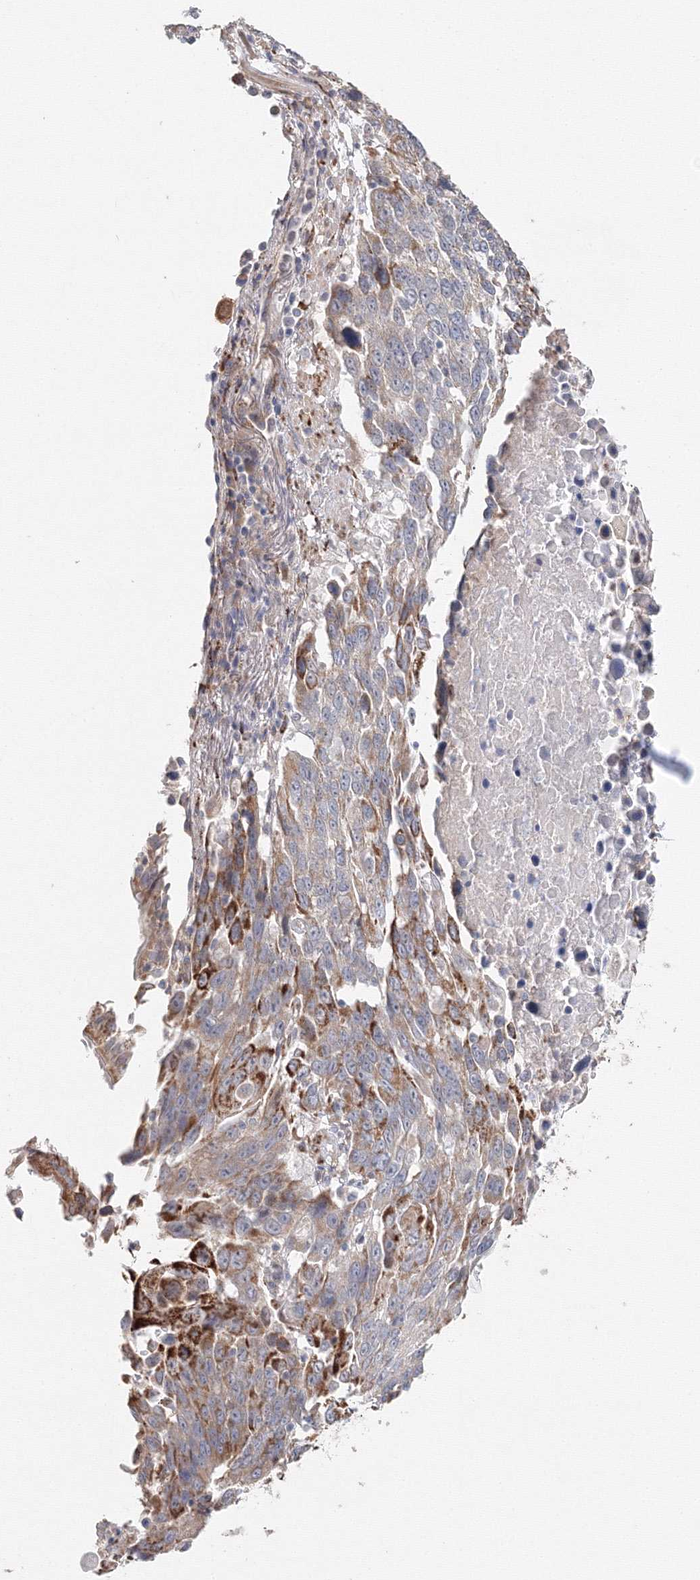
{"staining": {"intensity": "moderate", "quantity": "<25%", "location": "cytoplasmic/membranous"}, "tissue": "lung cancer", "cell_type": "Tumor cells", "image_type": "cancer", "snomed": [{"axis": "morphology", "description": "Squamous cell carcinoma, NOS"}, {"axis": "topography", "description": "Lung"}], "caption": "The micrograph reveals immunohistochemical staining of lung cancer. There is moderate cytoplasmic/membranous positivity is present in about <25% of tumor cells. (brown staining indicates protein expression, while blue staining denotes nuclei).", "gene": "DHRS12", "patient": {"sex": "male", "age": 66}}